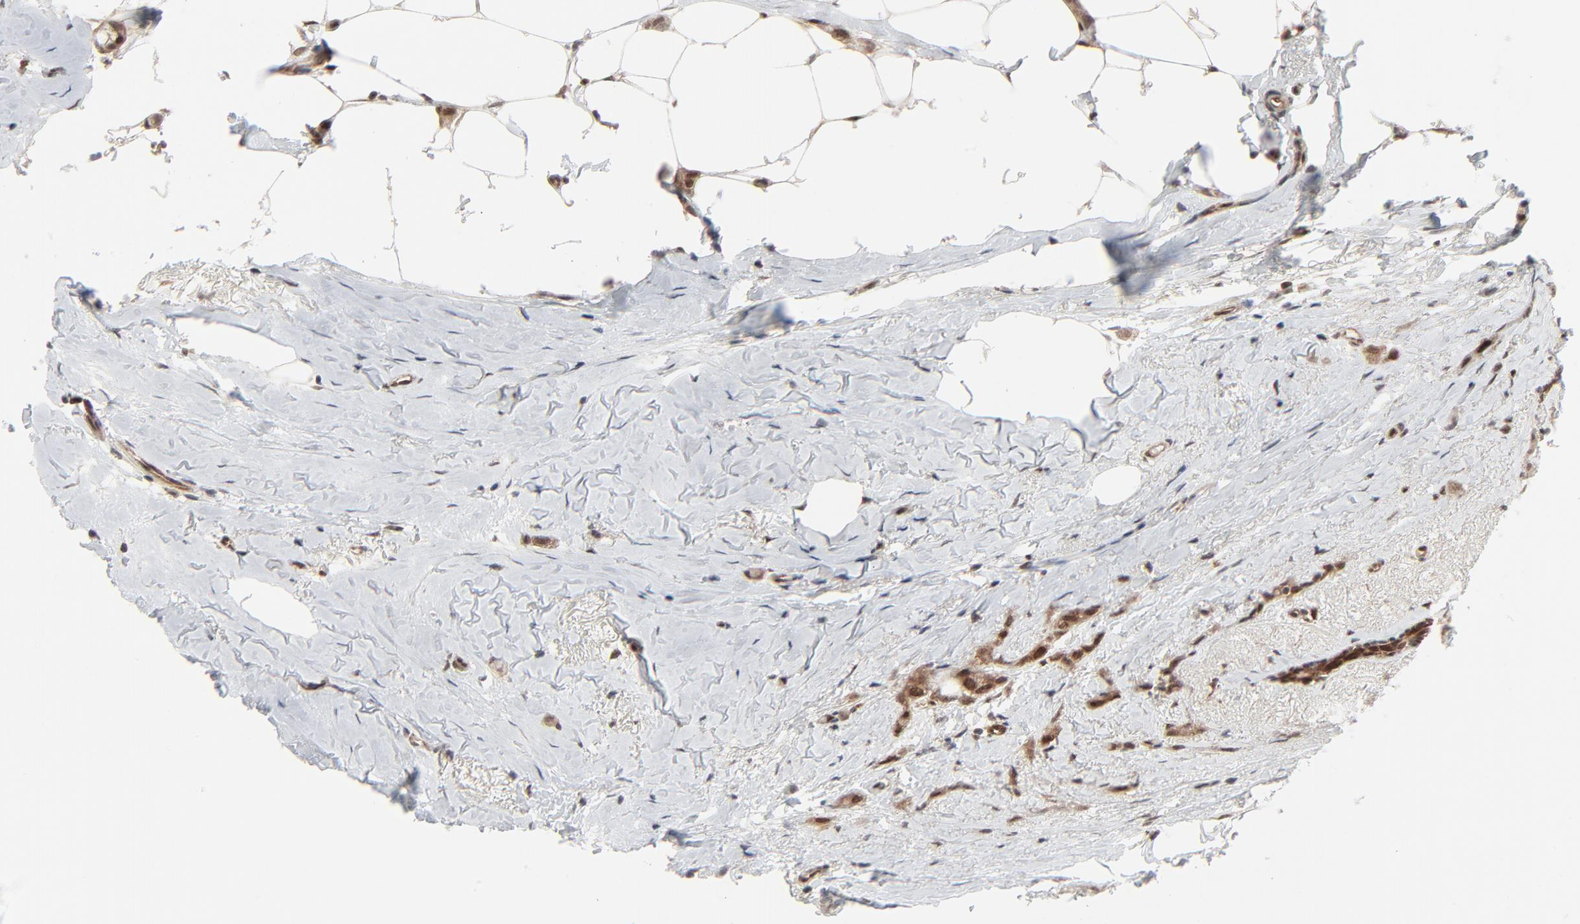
{"staining": {"intensity": "weak", "quantity": ">75%", "location": "cytoplasmic/membranous,nuclear"}, "tissue": "breast cancer", "cell_type": "Tumor cells", "image_type": "cancer", "snomed": [{"axis": "morphology", "description": "Lobular carcinoma"}, {"axis": "topography", "description": "Breast"}], "caption": "IHC micrograph of neoplastic tissue: breast cancer stained using IHC reveals low levels of weak protein expression localized specifically in the cytoplasmic/membranous and nuclear of tumor cells, appearing as a cytoplasmic/membranous and nuclear brown color.", "gene": "AKT1", "patient": {"sex": "female", "age": 55}}